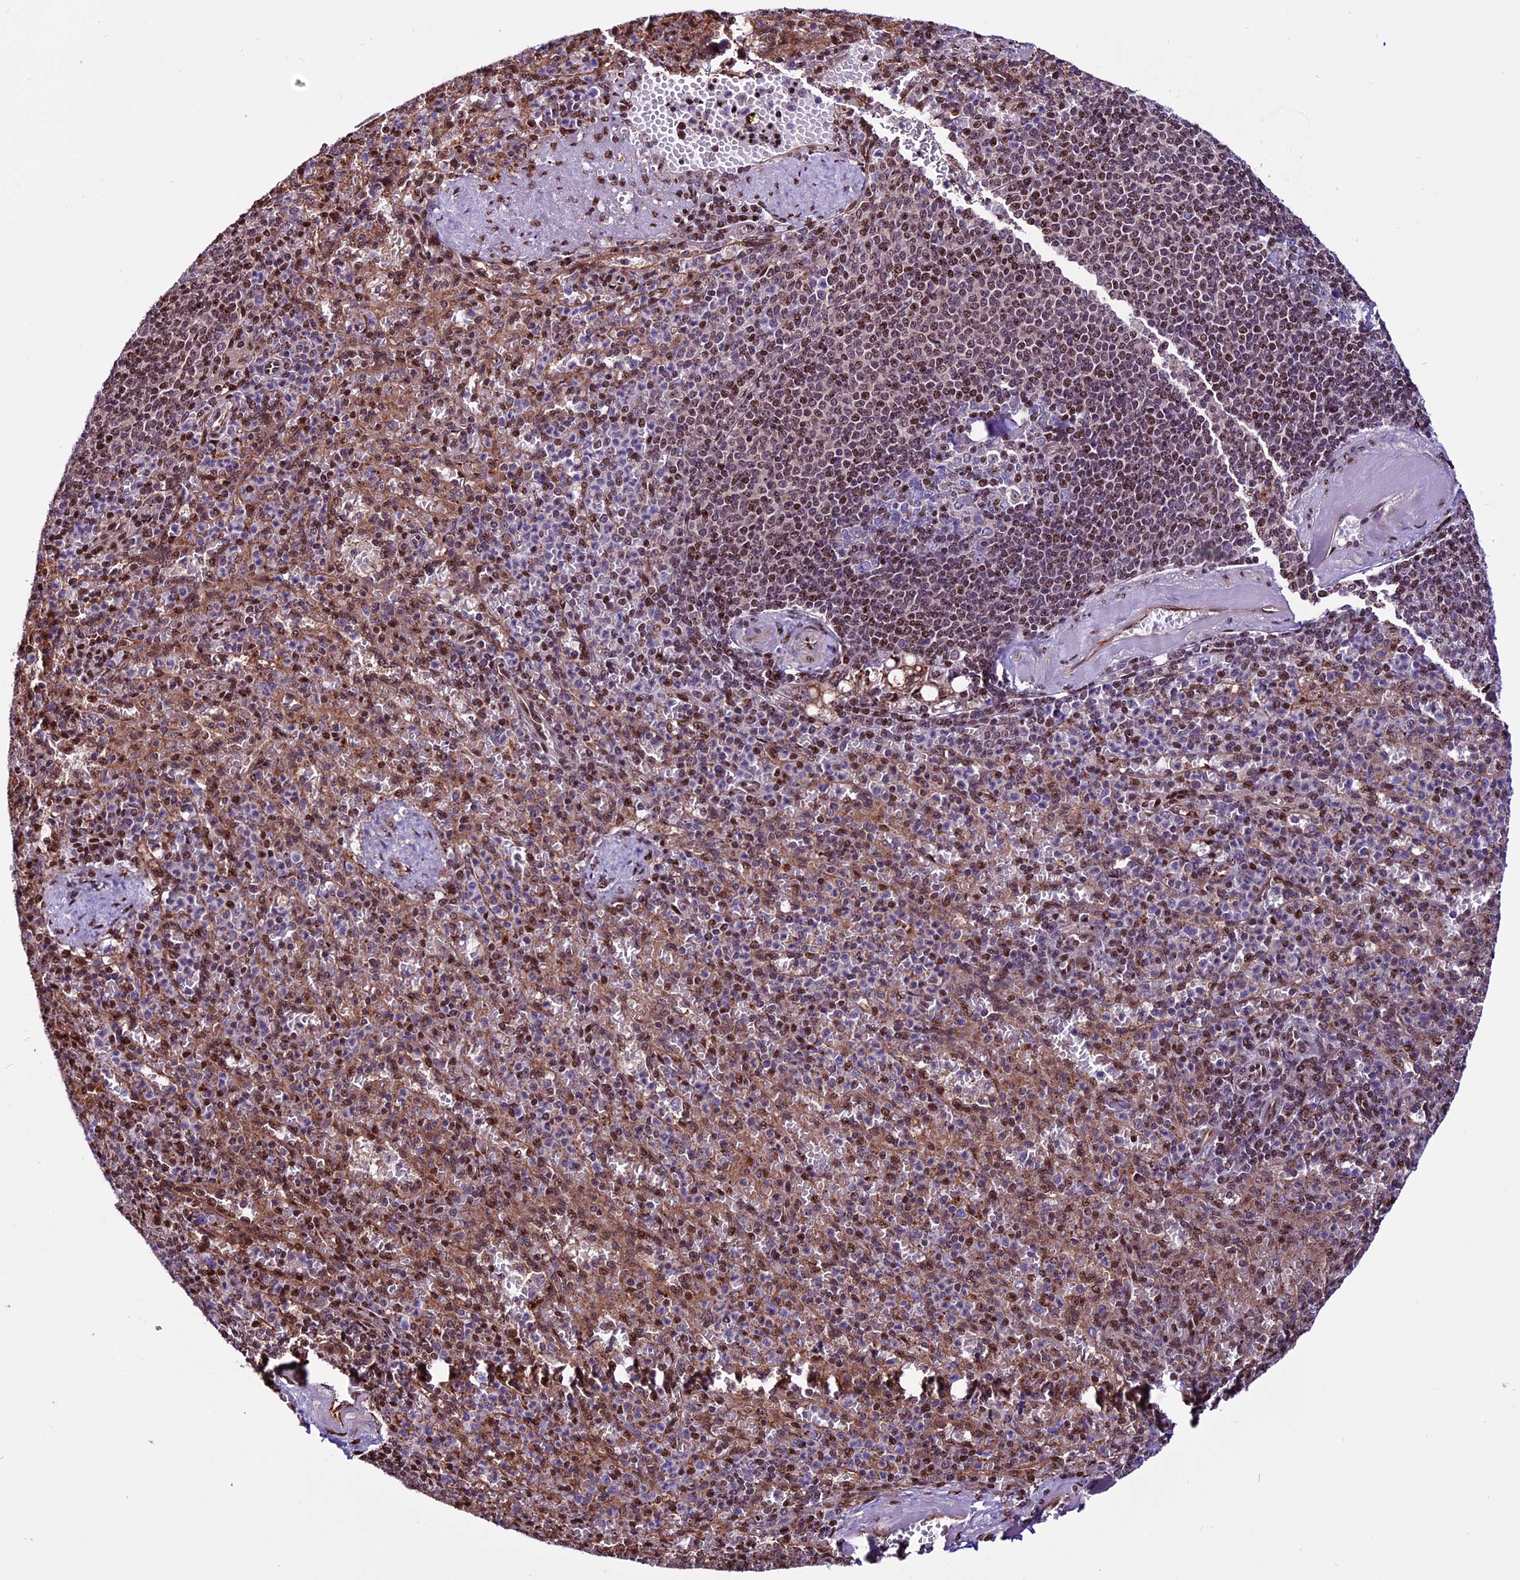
{"staining": {"intensity": "moderate", "quantity": "25%-75%", "location": "nuclear"}, "tissue": "spleen", "cell_type": "Cells in red pulp", "image_type": "normal", "snomed": [{"axis": "morphology", "description": "Normal tissue, NOS"}, {"axis": "topography", "description": "Spleen"}], "caption": "Immunohistochemistry (IHC) (DAB) staining of benign human spleen shows moderate nuclear protein positivity in about 25%-75% of cells in red pulp.", "gene": "RINL", "patient": {"sex": "female", "age": 74}}